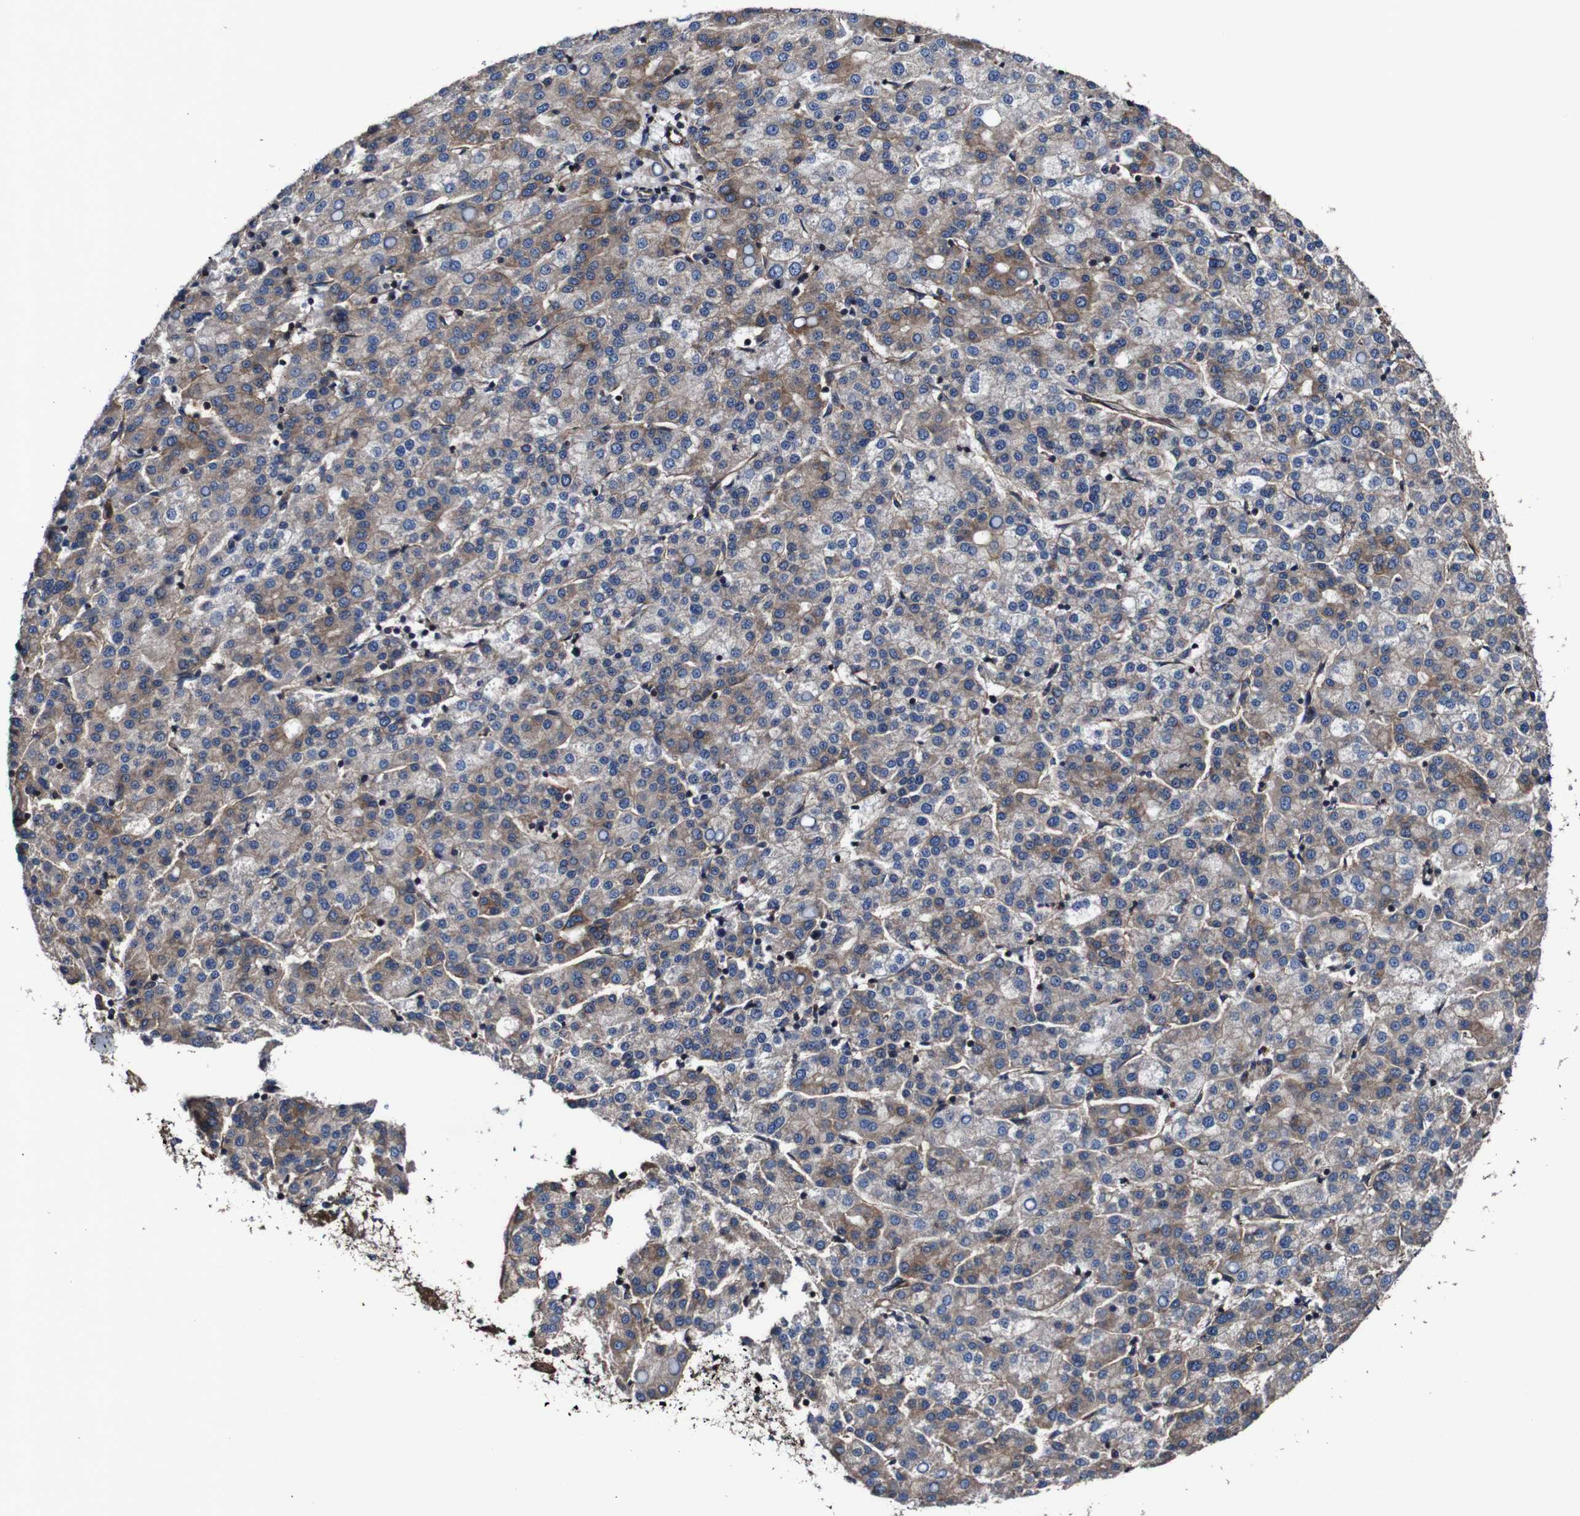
{"staining": {"intensity": "strong", "quantity": "25%-75%", "location": "cytoplasmic/membranous"}, "tissue": "liver cancer", "cell_type": "Tumor cells", "image_type": "cancer", "snomed": [{"axis": "morphology", "description": "Carcinoma, Hepatocellular, NOS"}, {"axis": "topography", "description": "Liver"}], "caption": "Protein analysis of liver hepatocellular carcinoma tissue exhibits strong cytoplasmic/membranous staining in approximately 25%-75% of tumor cells.", "gene": "CSF1R", "patient": {"sex": "female", "age": 58}}